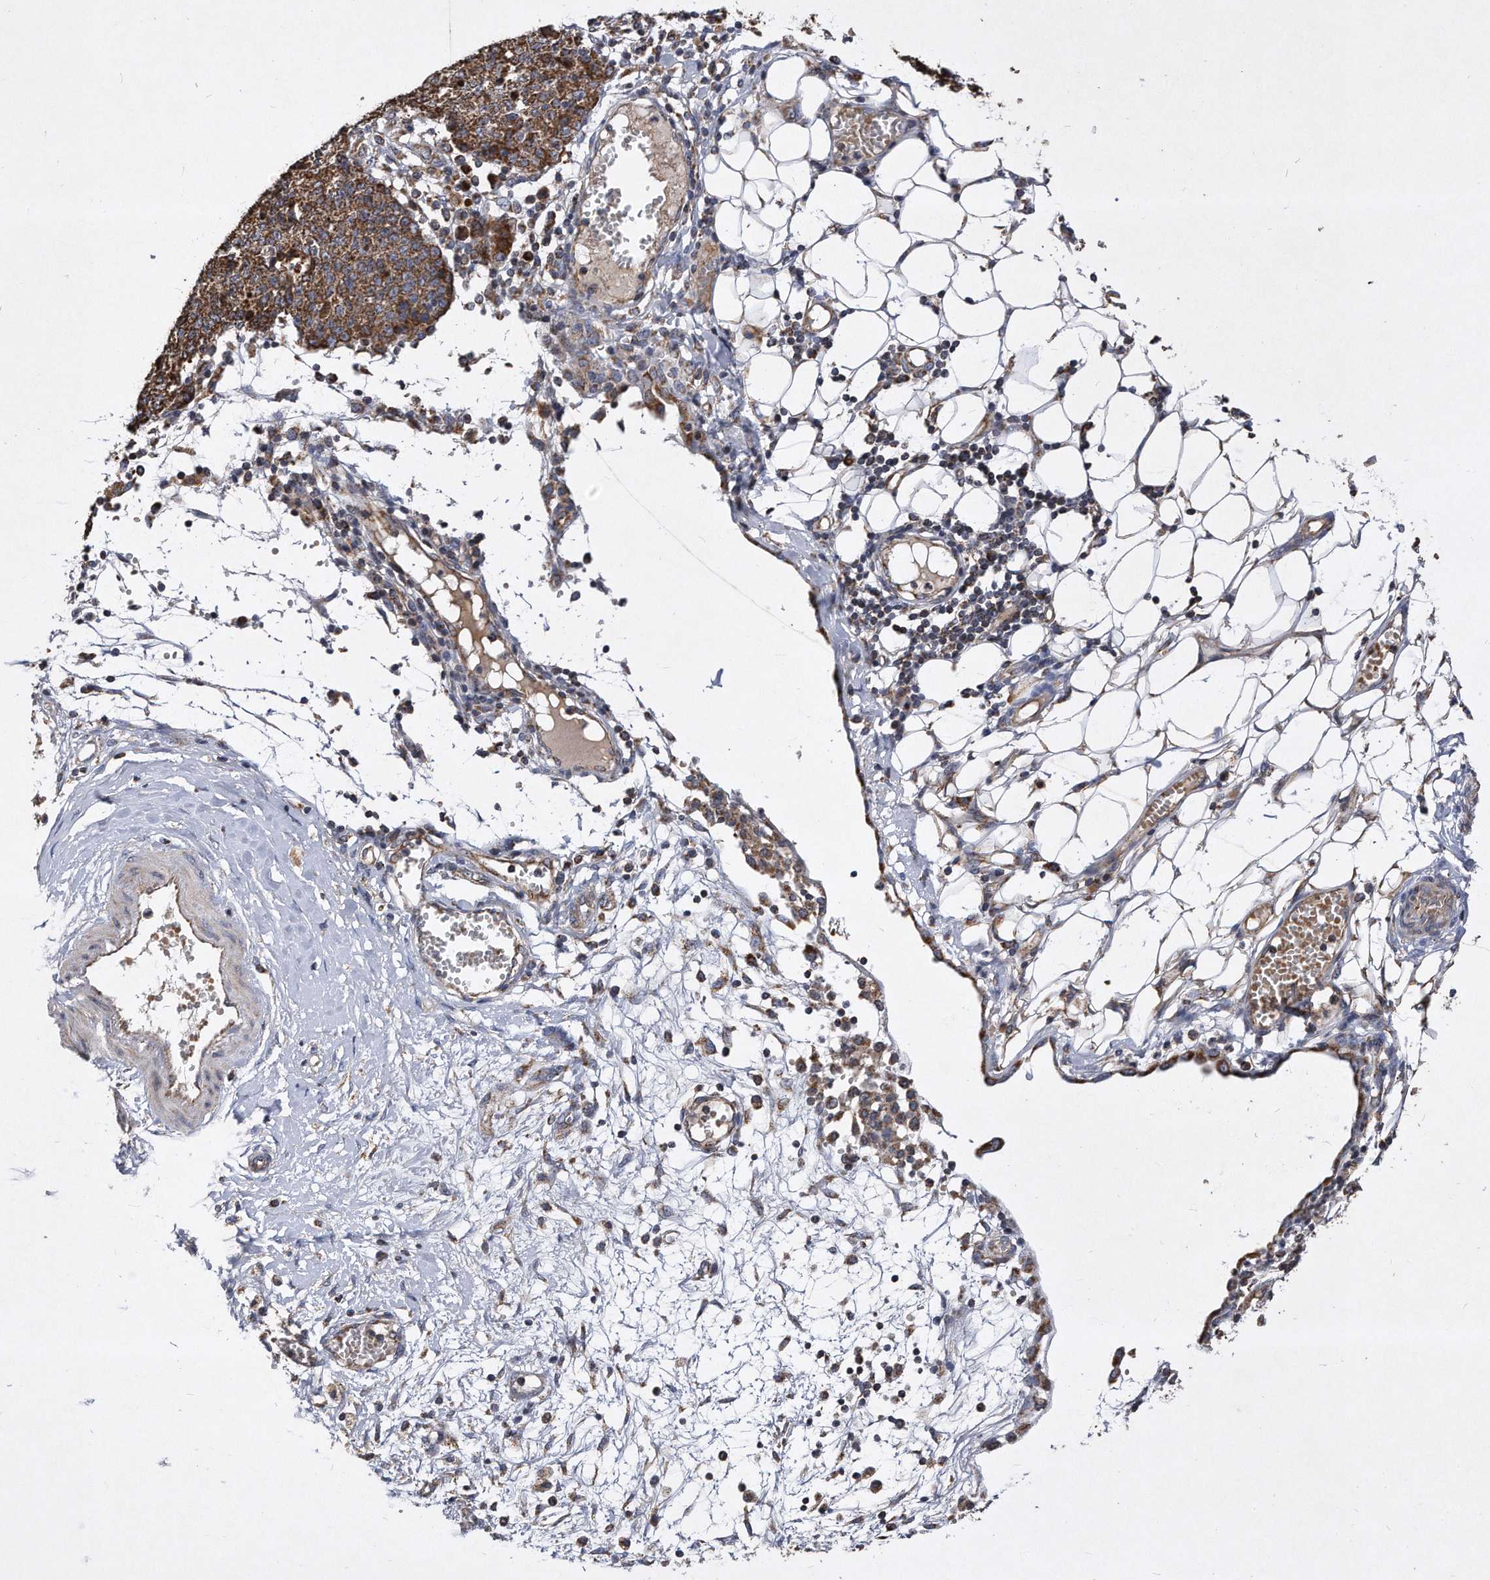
{"staining": {"intensity": "moderate", "quantity": ">75%", "location": "cytoplasmic/membranous"}, "tissue": "ovarian cancer", "cell_type": "Tumor cells", "image_type": "cancer", "snomed": [{"axis": "morphology", "description": "Carcinoma, endometroid"}, {"axis": "topography", "description": "Ovary"}], "caption": "Moderate cytoplasmic/membranous expression is identified in about >75% of tumor cells in ovarian cancer (endometroid carcinoma).", "gene": "PPP5C", "patient": {"sex": "female", "age": 42}}